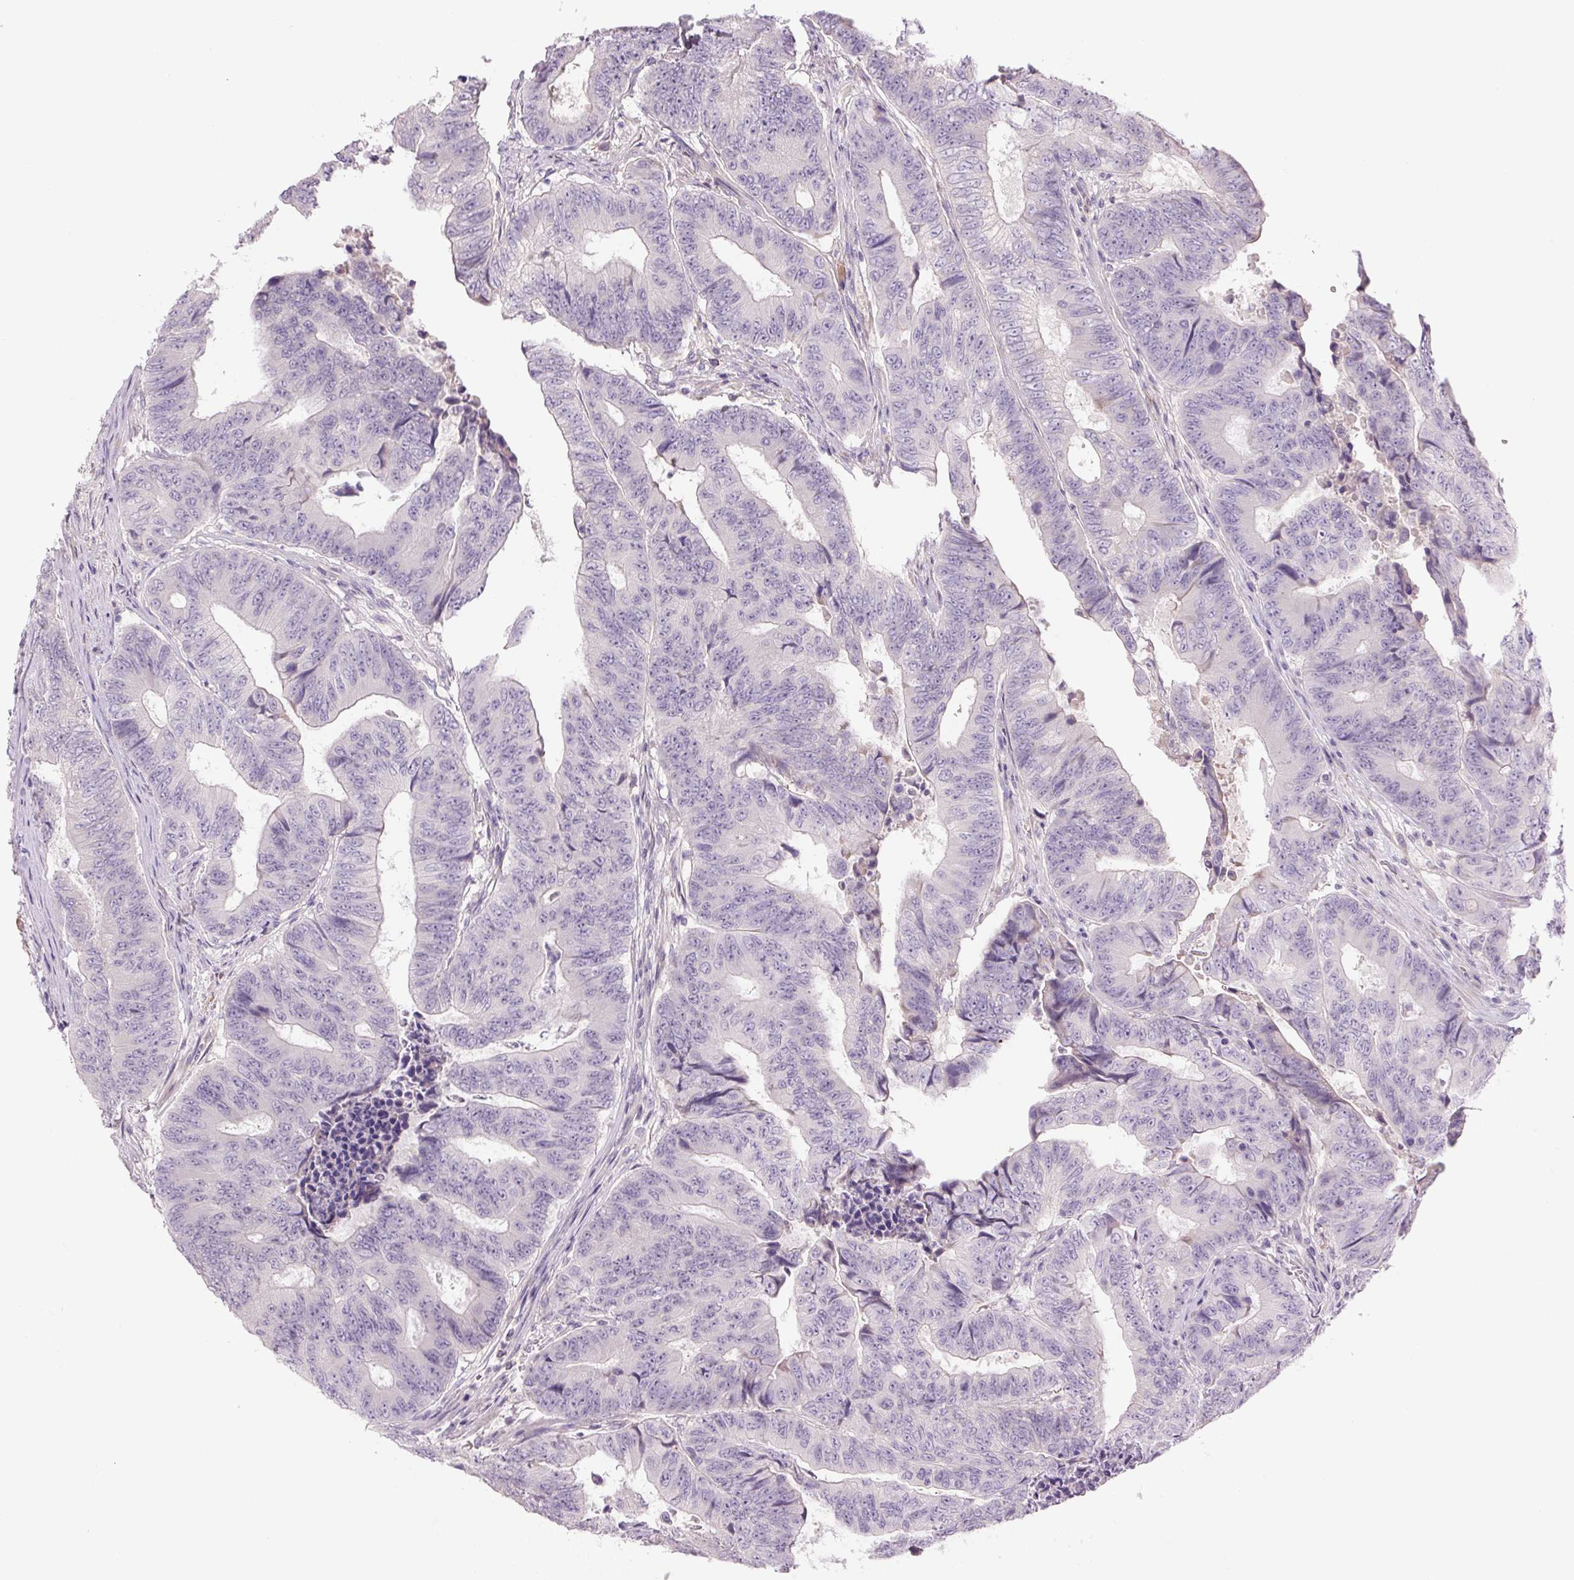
{"staining": {"intensity": "negative", "quantity": "none", "location": "none"}, "tissue": "colorectal cancer", "cell_type": "Tumor cells", "image_type": "cancer", "snomed": [{"axis": "morphology", "description": "Adenocarcinoma, NOS"}, {"axis": "topography", "description": "Colon"}], "caption": "The IHC image has no significant staining in tumor cells of colorectal cancer tissue.", "gene": "TMEM100", "patient": {"sex": "female", "age": 48}}